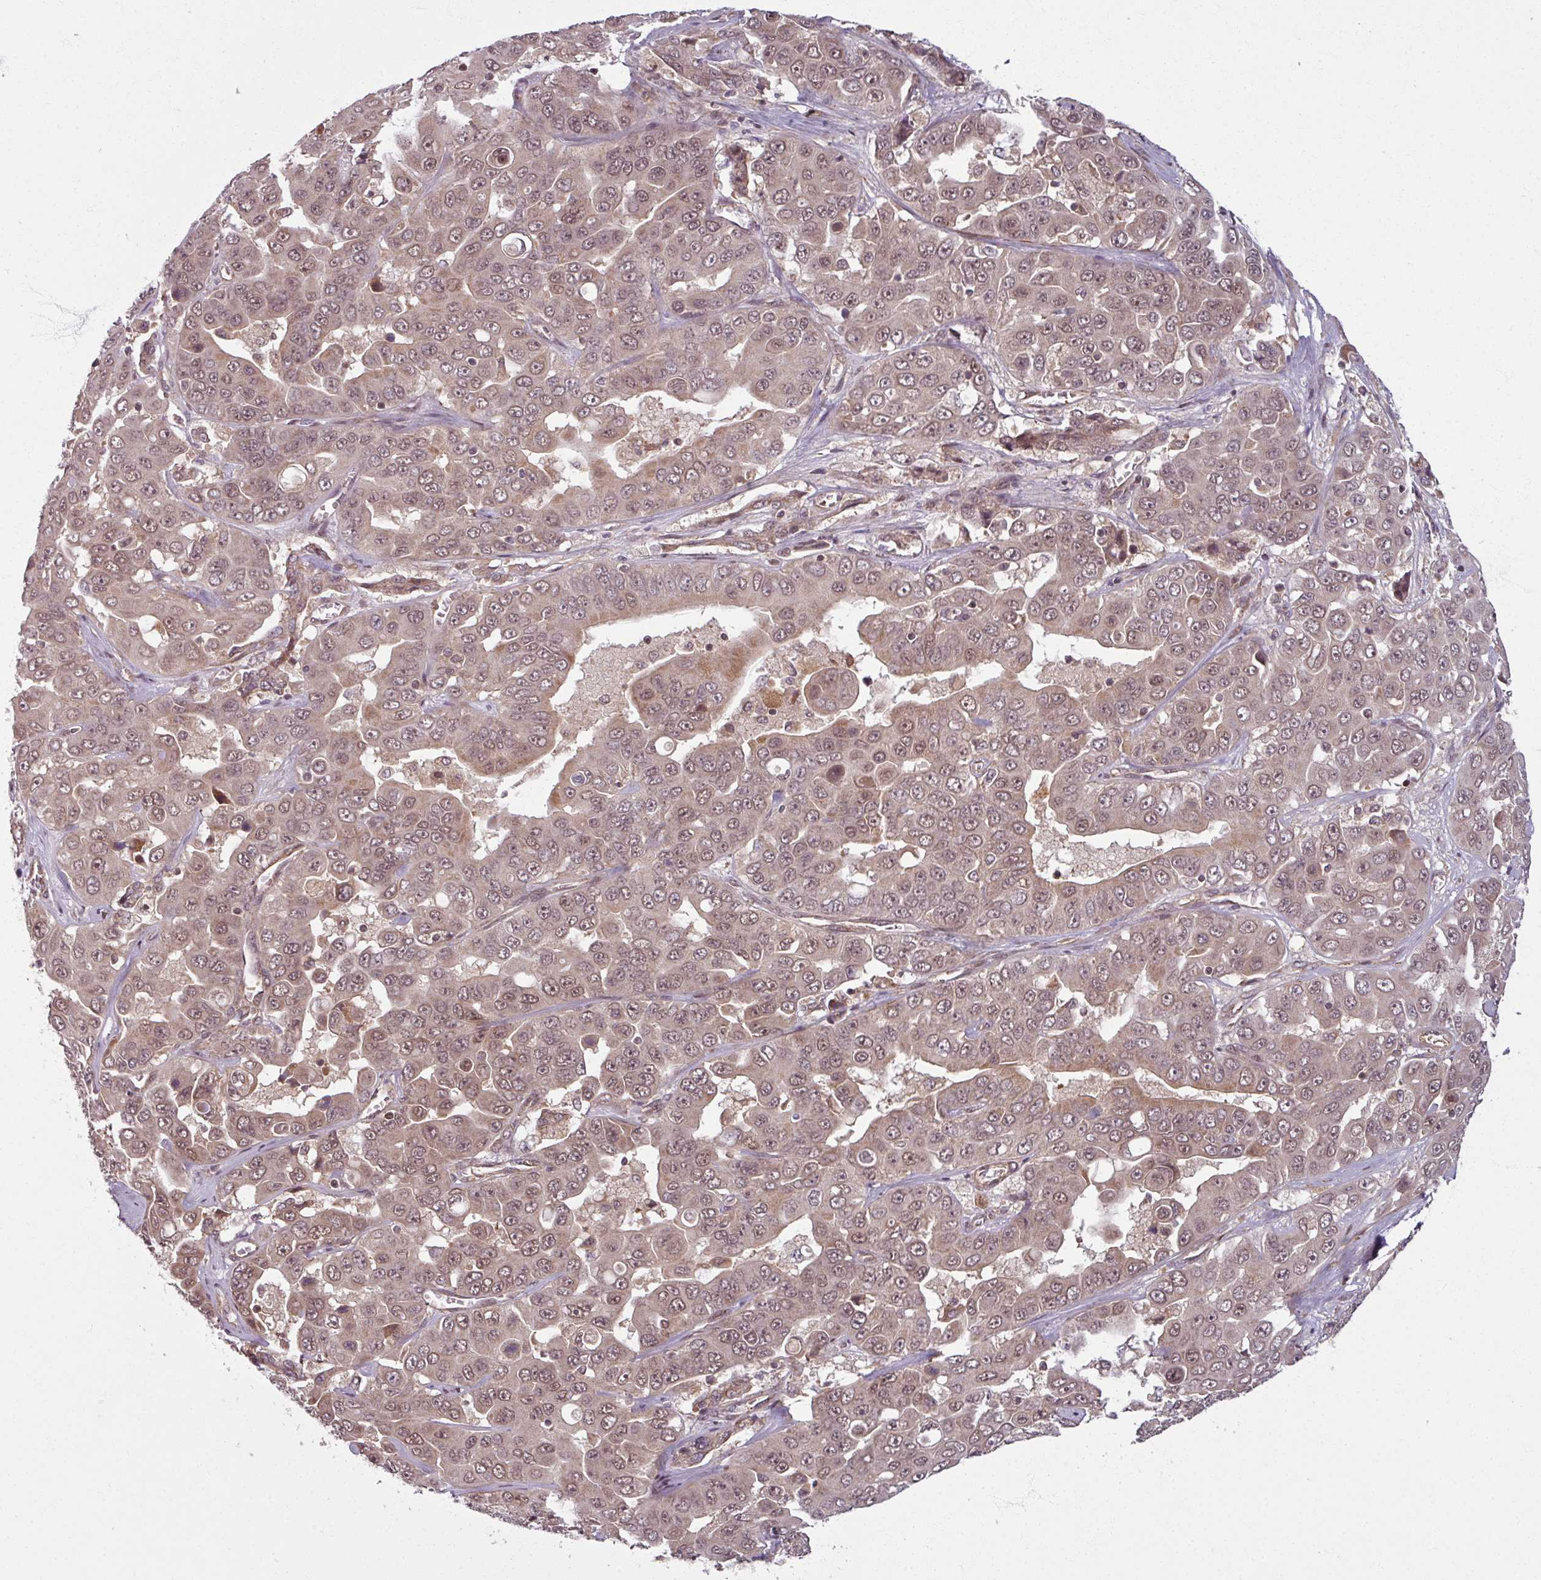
{"staining": {"intensity": "moderate", "quantity": ">75%", "location": "cytoplasmic/membranous,nuclear"}, "tissue": "liver cancer", "cell_type": "Tumor cells", "image_type": "cancer", "snomed": [{"axis": "morphology", "description": "Cholangiocarcinoma"}, {"axis": "topography", "description": "Liver"}], "caption": "Immunohistochemistry histopathology image of human liver cancer (cholangiocarcinoma) stained for a protein (brown), which exhibits medium levels of moderate cytoplasmic/membranous and nuclear staining in approximately >75% of tumor cells.", "gene": "SWI5", "patient": {"sex": "female", "age": 52}}